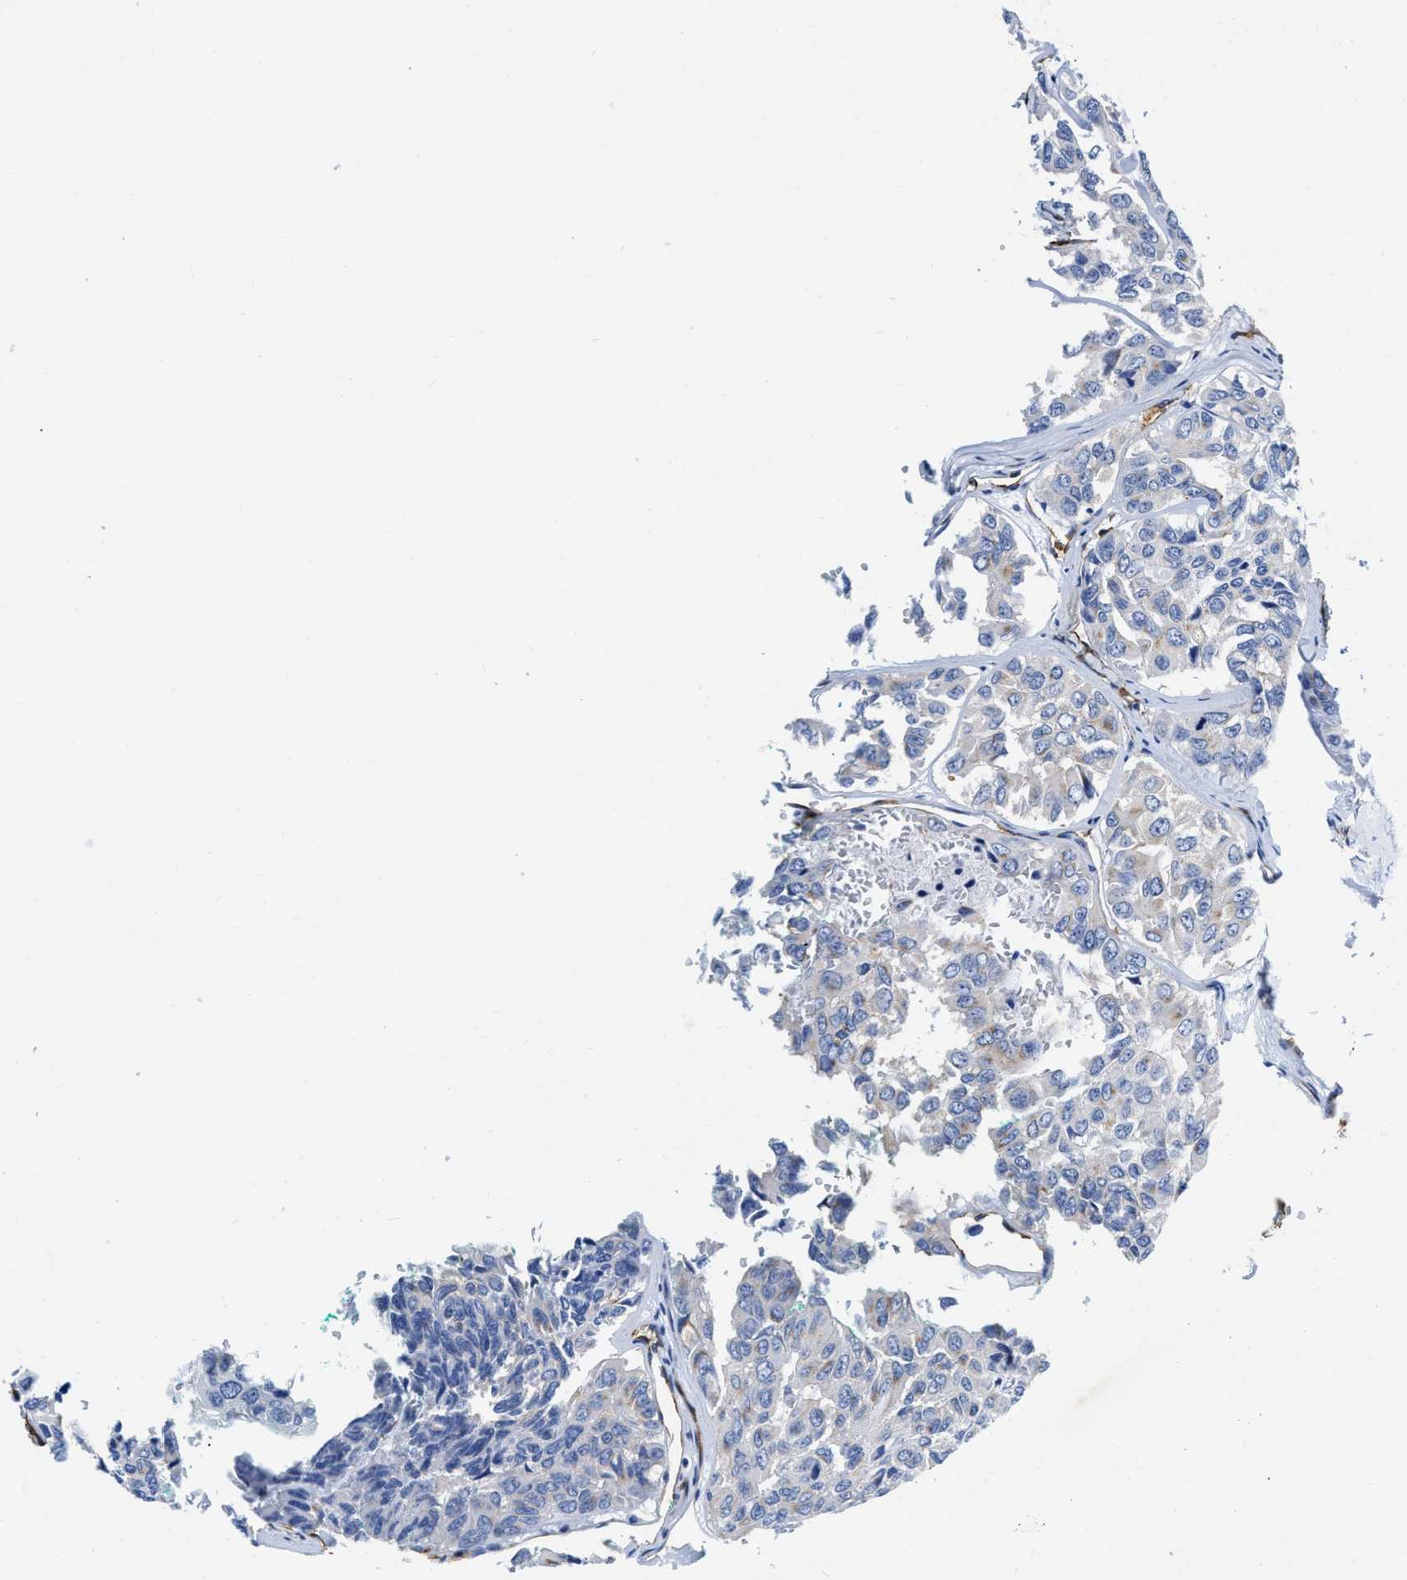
{"staining": {"intensity": "negative", "quantity": "none", "location": "none"}, "tissue": "head and neck cancer", "cell_type": "Tumor cells", "image_type": "cancer", "snomed": [{"axis": "morphology", "description": "Adenocarcinoma, NOS"}, {"axis": "topography", "description": "Salivary gland, NOS"}, {"axis": "topography", "description": "Head-Neck"}], "caption": "Photomicrograph shows no significant protein positivity in tumor cells of head and neck cancer (adenocarcinoma).", "gene": "TVP23B", "patient": {"sex": "female", "age": 76}}